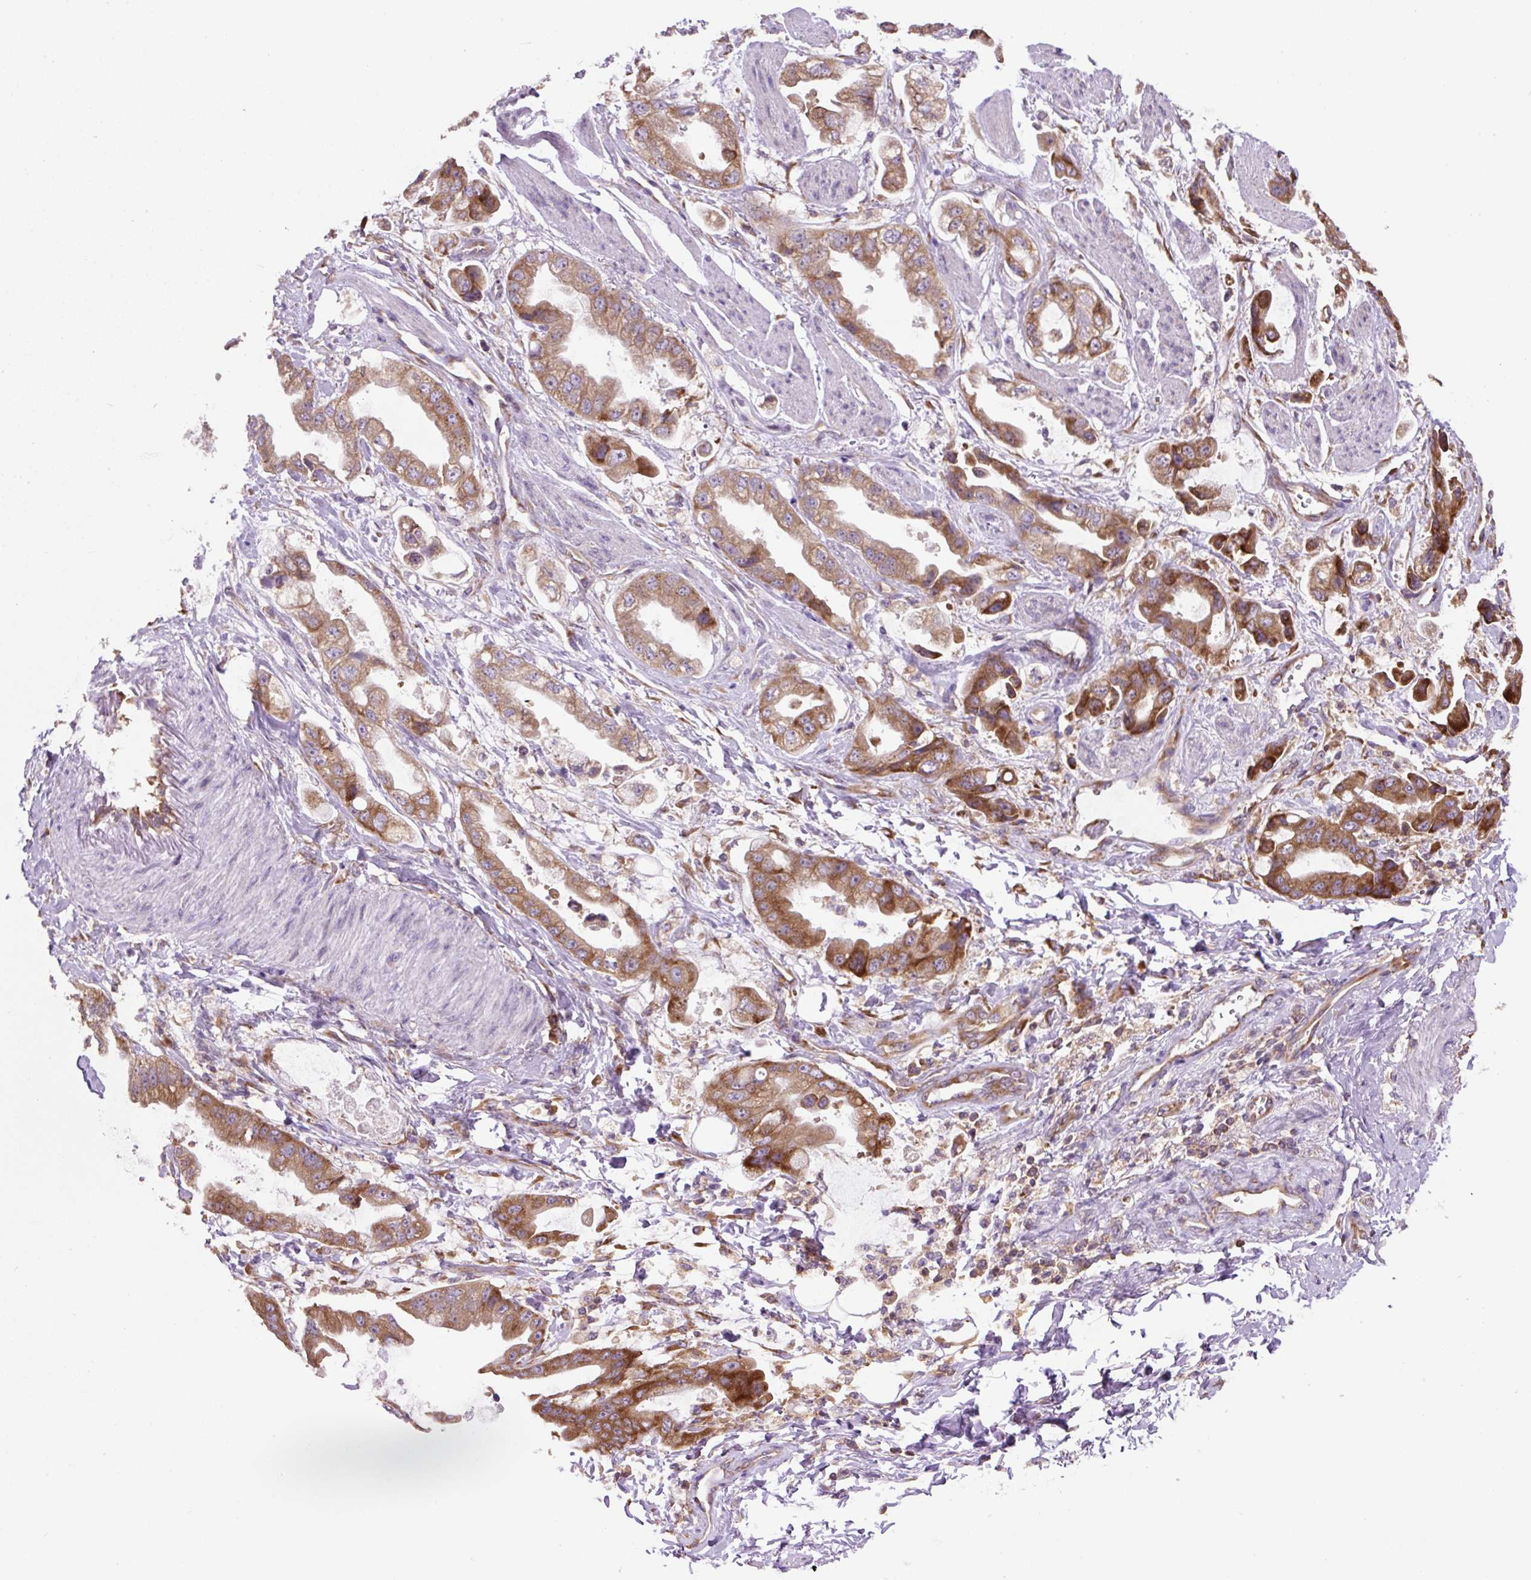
{"staining": {"intensity": "moderate", "quantity": ">75%", "location": "cytoplasmic/membranous"}, "tissue": "stomach cancer", "cell_type": "Tumor cells", "image_type": "cancer", "snomed": [{"axis": "morphology", "description": "Adenocarcinoma, NOS"}, {"axis": "topography", "description": "Stomach"}], "caption": "Protein staining shows moderate cytoplasmic/membranous expression in about >75% of tumor cells in adenocarcinoma (stomach).", "gene": "RPS23", "patient": {"sex": "male", "age": 62}}